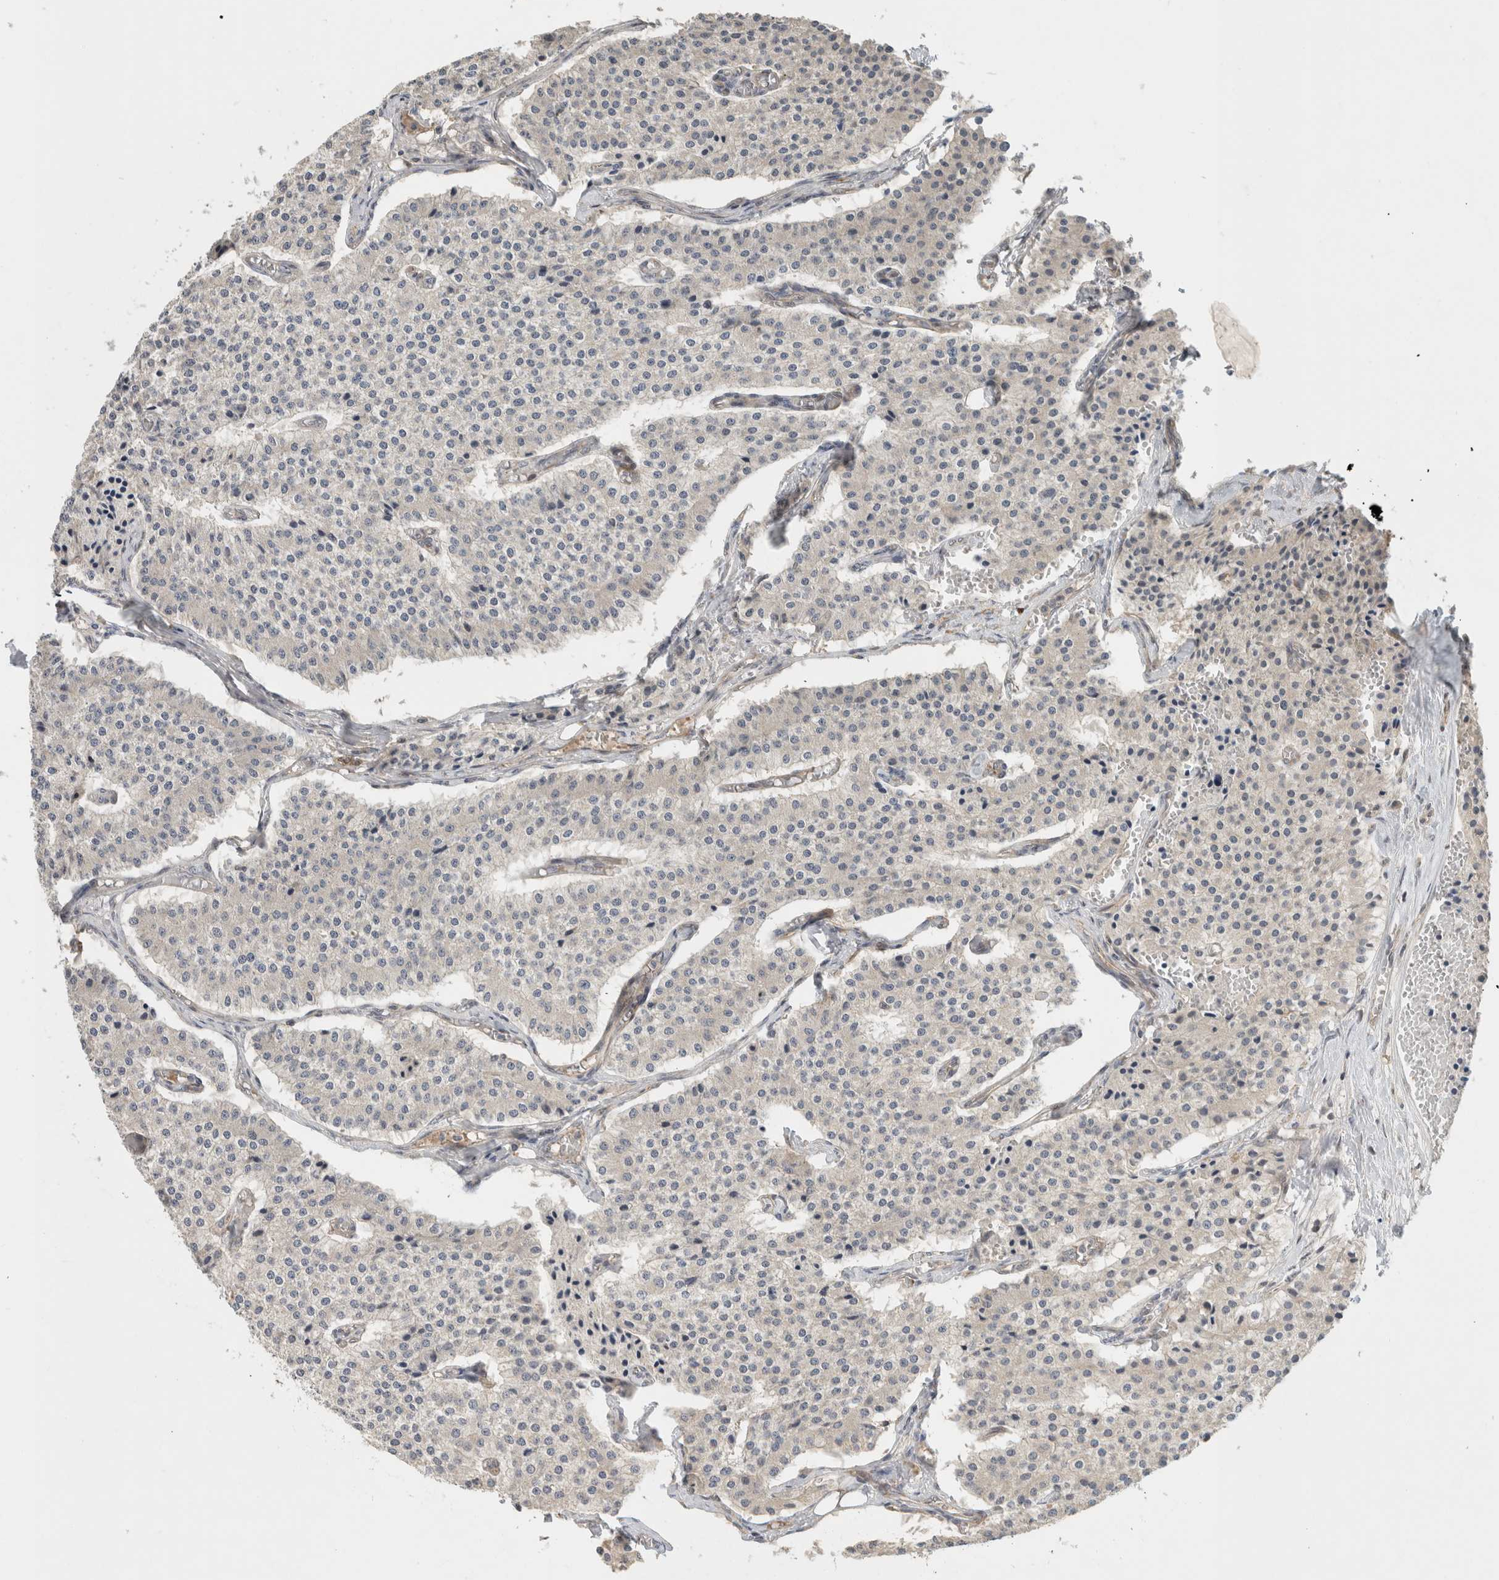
{"staining": {"intensity": "negative", "quantity": "none", "location": "none"}, "tissue": "carcinoid", "cell_type": "Tumor cells", "image_type": "cancer", "snomed": [{"axis": "morphology", "description": "Carcinoid, malignant, NOS"}, {"axis": "topography", "description": "Colon"}], "caption": "Immunohistochemistry image of human carcinoid (malignant) stained for a protein (brown), which reveals no expression in tumor cells.", "gene": "ERCC6L2", "patient": {"sex": "female", "age": 52}}